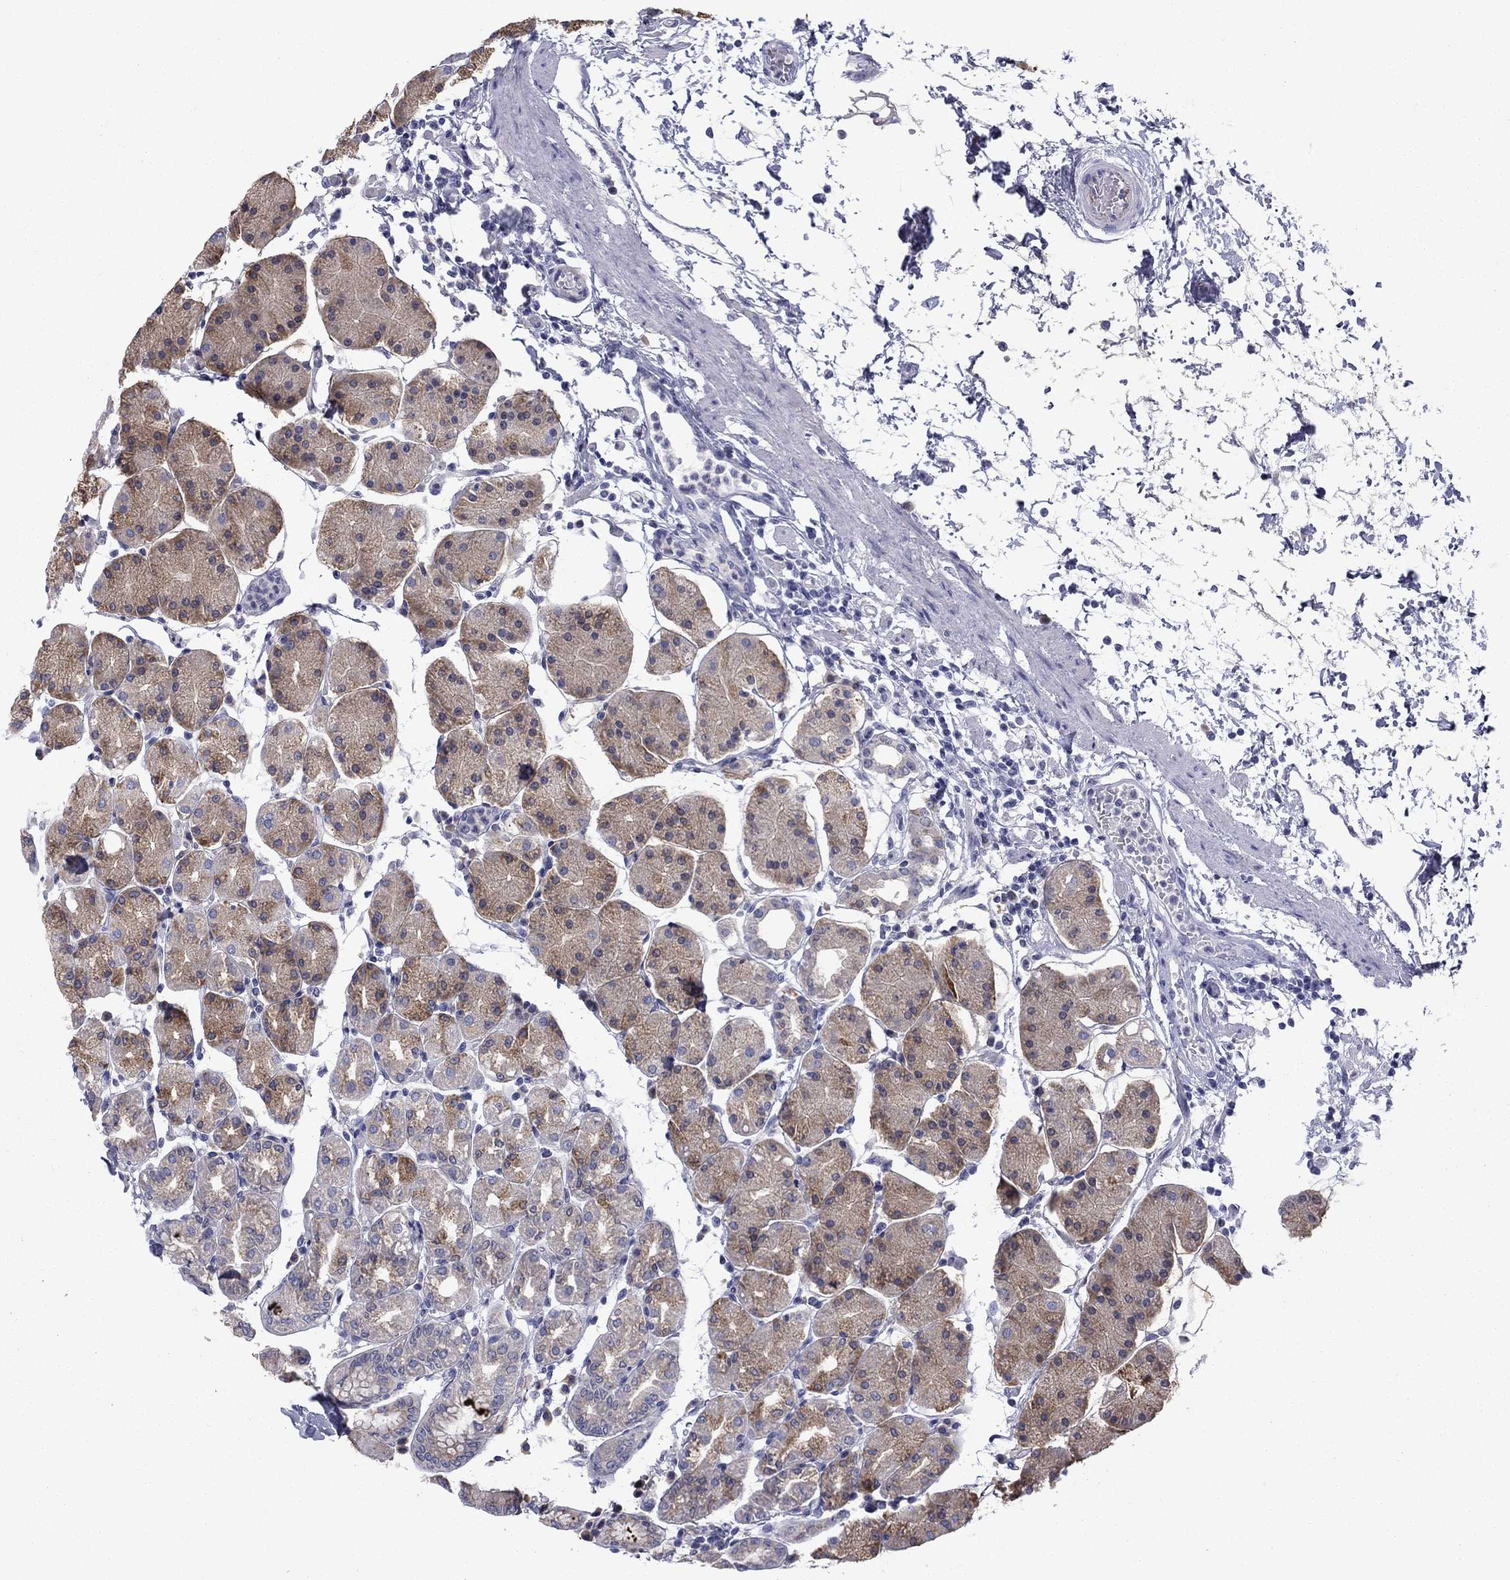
{"staining": {"intensity": "moderate", "quantity": "<25%", "location": "cytoplasmic/membranous"}, "tissue": "stomach", "cell_type": "Glandular cells", "image_type": "normal", "snomed": [{"axis": "morphology", "description": "Normal tissue, NOS"}, {"axis": "topography", "description": "Stomach"}], "caption": "This is an image of IHC staining of unremarkable stomach, which shows moderate positivity in the cytoplasmic/membranous of glandular cells.", "gene": "TMPRSS11A", "patient": {"sex": "male", "age": 54}}